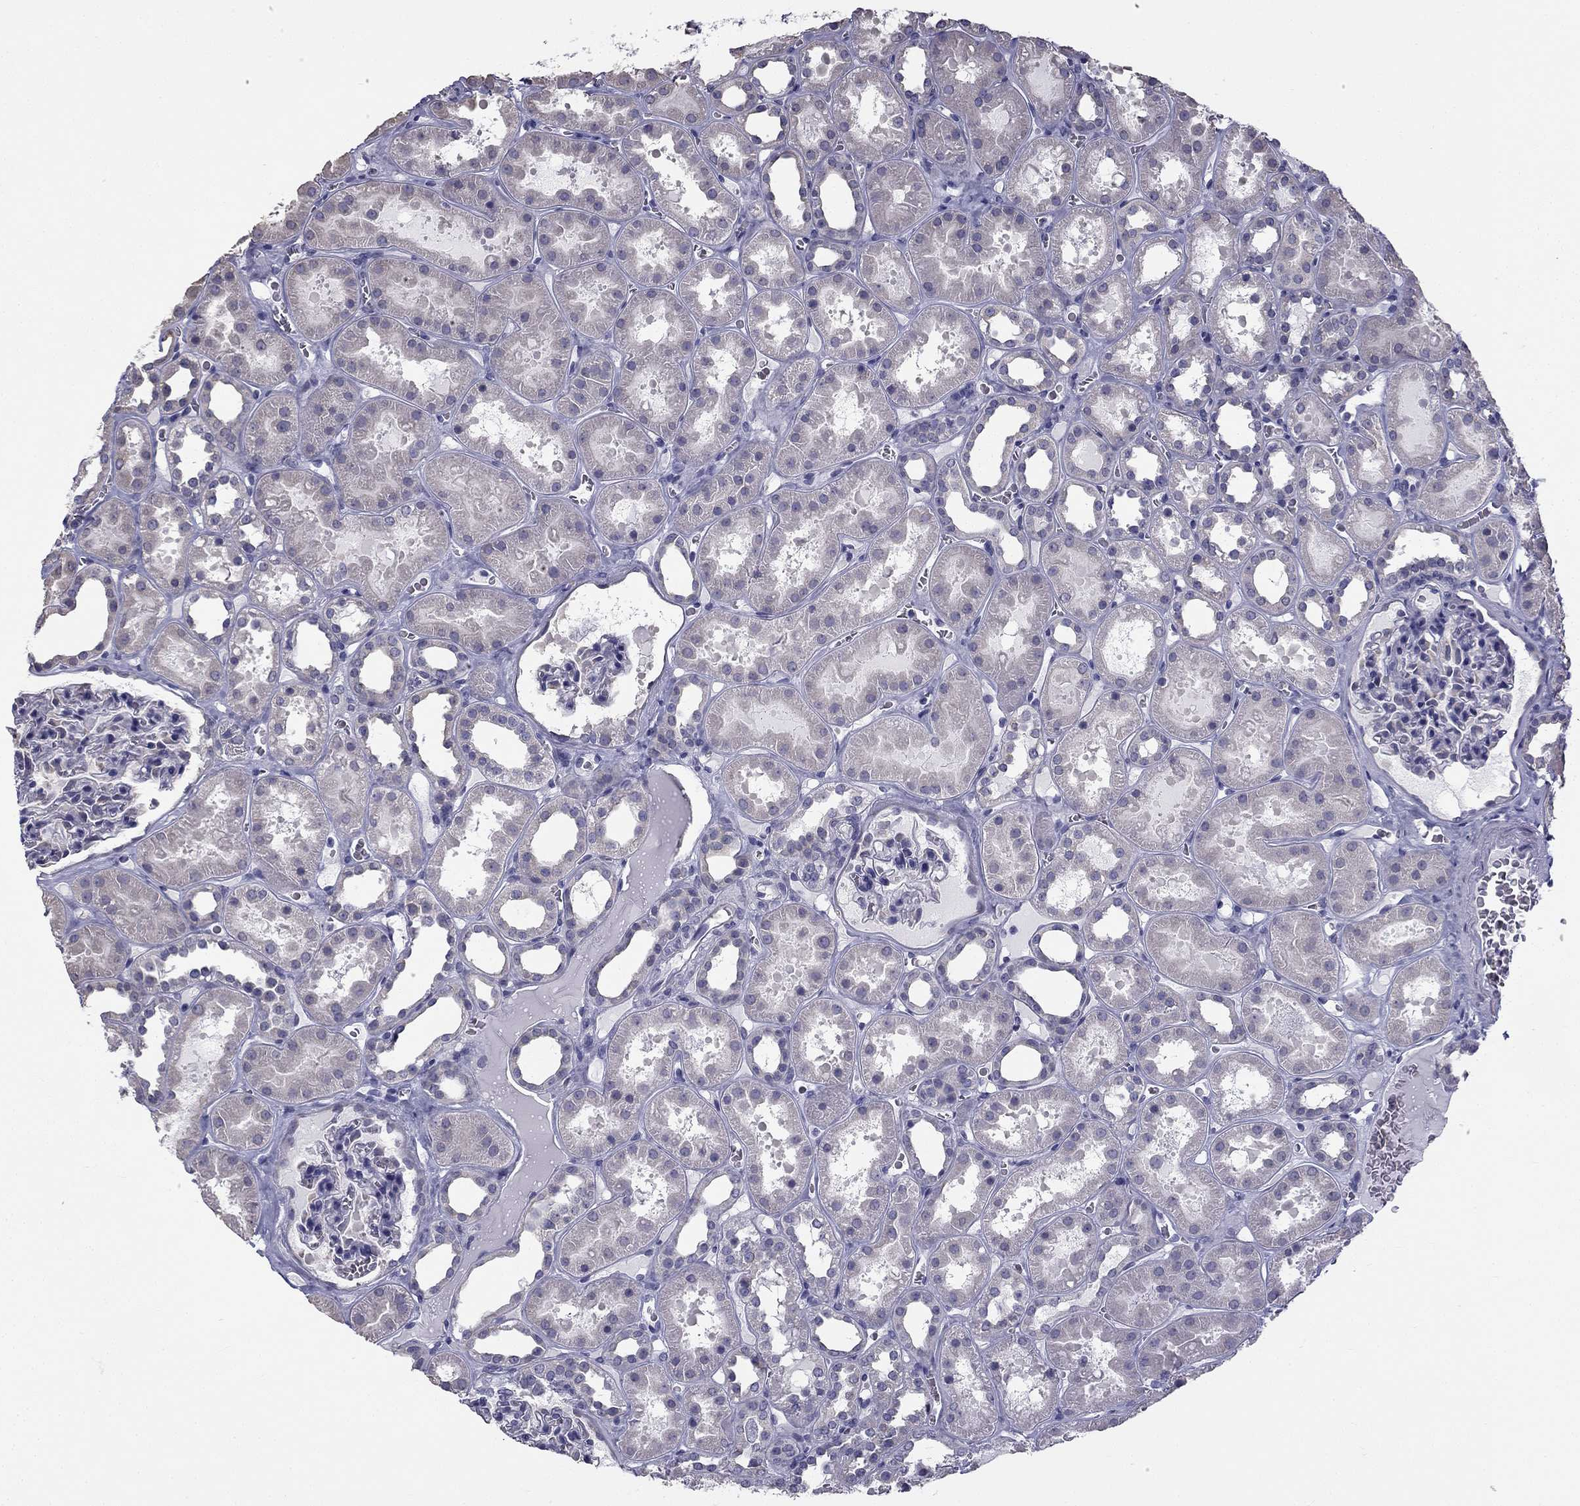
{"staining": {"intensity": "negative", "quantity": "none", "location": "none"}, "tissue": "kidney", "cell_type": "Cells in glomeruli", "image_type": "normal", "snomed": [{"axis": "morphology", "description": "Normal tissue, NOS"}, {"axis": "topography", "description": "Kidney"}], "caption": "High power microscopy histopathology image of an immunohistochemistry (IHC) micrograph of benign kidney, revealing no significant staining in cells in glomeruli.", "gene": "CCDC40", "patient": {"sex": "female", "age": 41}}